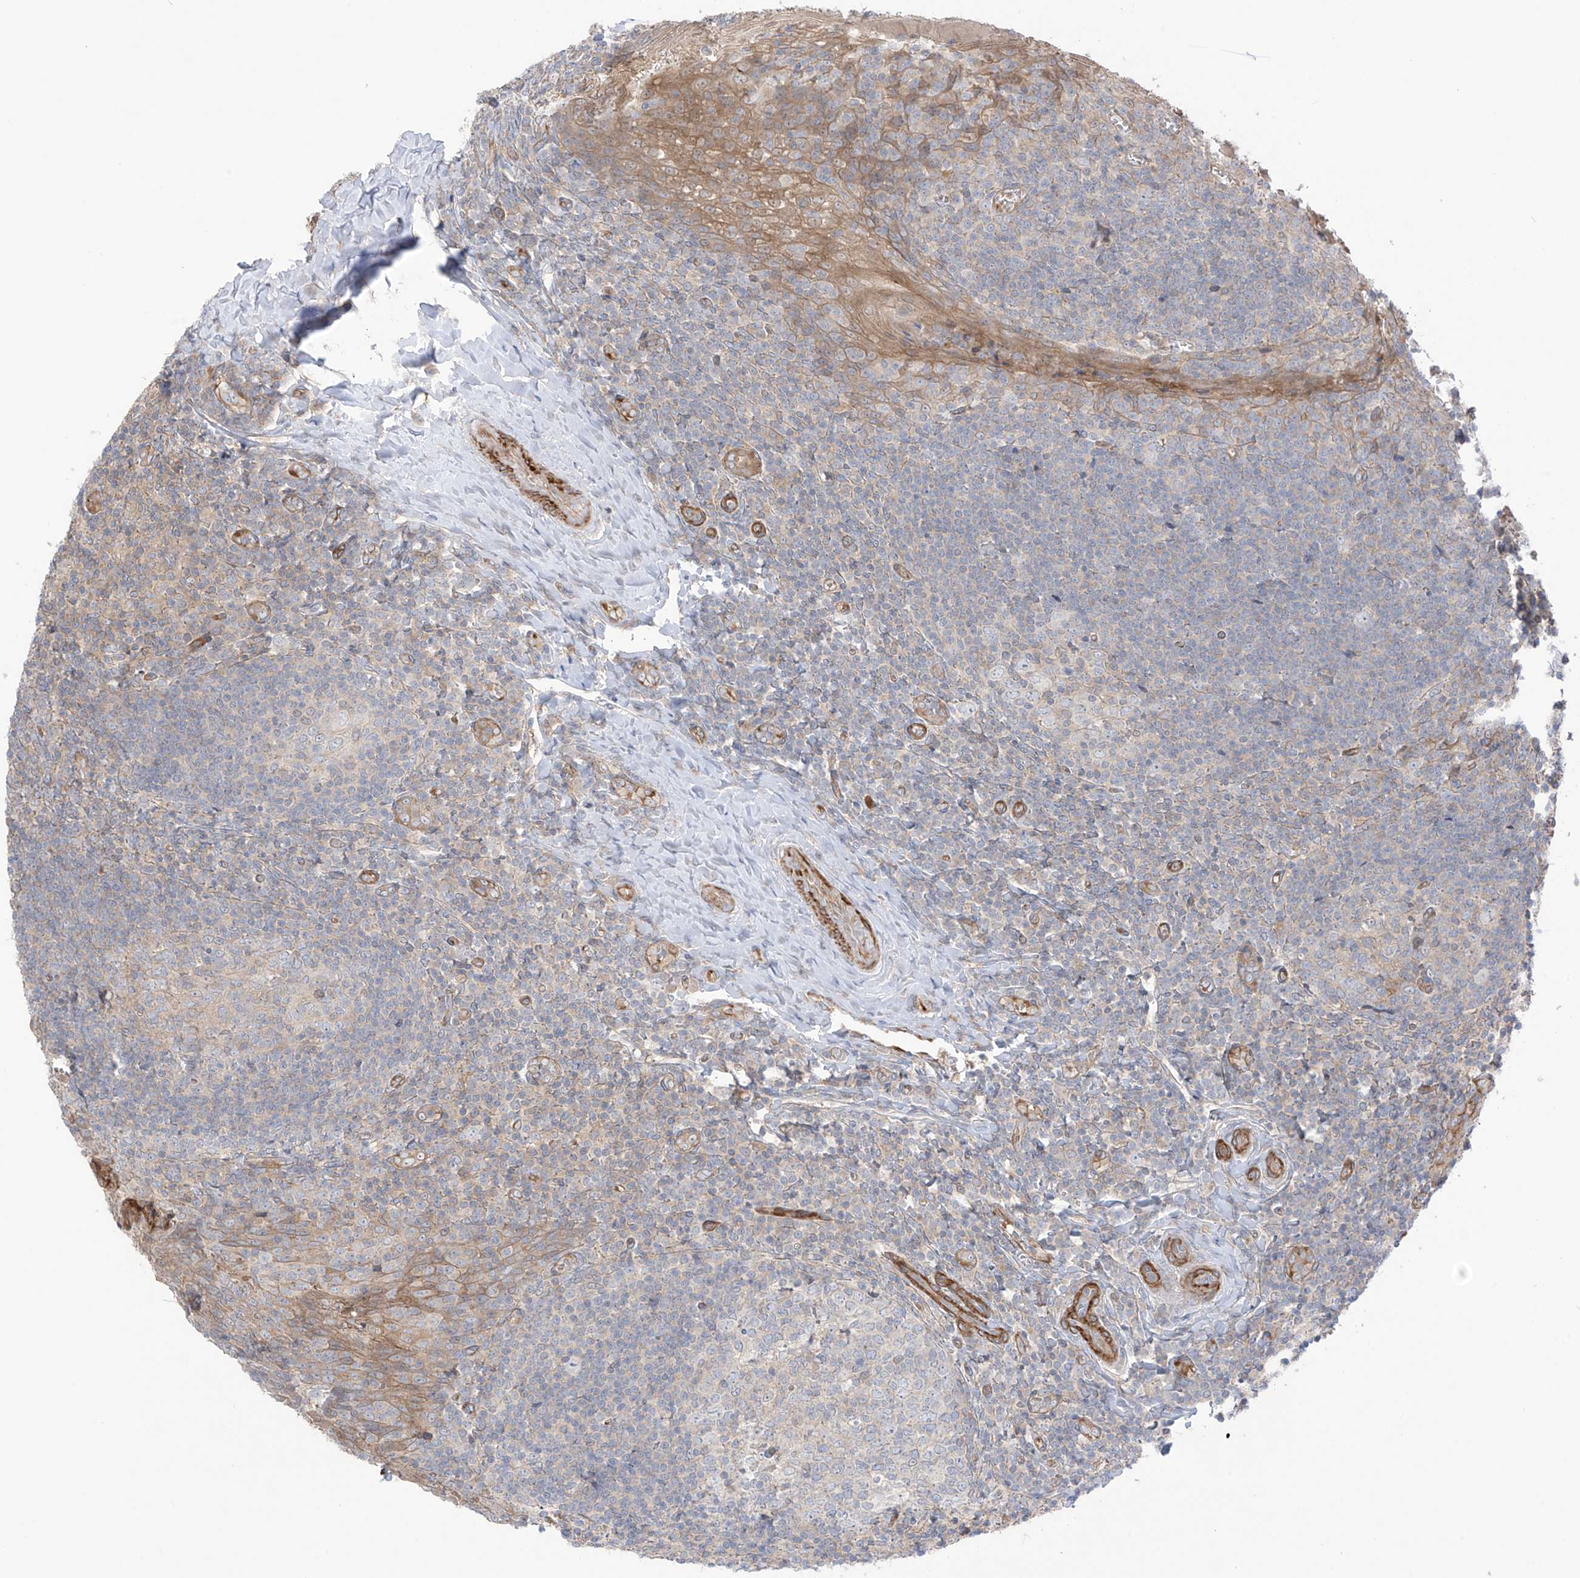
{"staining": {"intensity": "negative", "quantity": "none", "location": "none"}, "tissue": "tonsil", "cell_type": "Germinal center cells", "image_type": "normal", "snomed": [{"axis": "morphology", "description": "Normal tissue, NOS"}, {"axis": "topography", "description": "Tonsil"}], "caption": "DAB immunohistochemical staining of normal human tonsil demonstrates no significant positivity in germinal center cells.", "gene": "TRMU", "patient": {"sex": "male", "age": 27}}